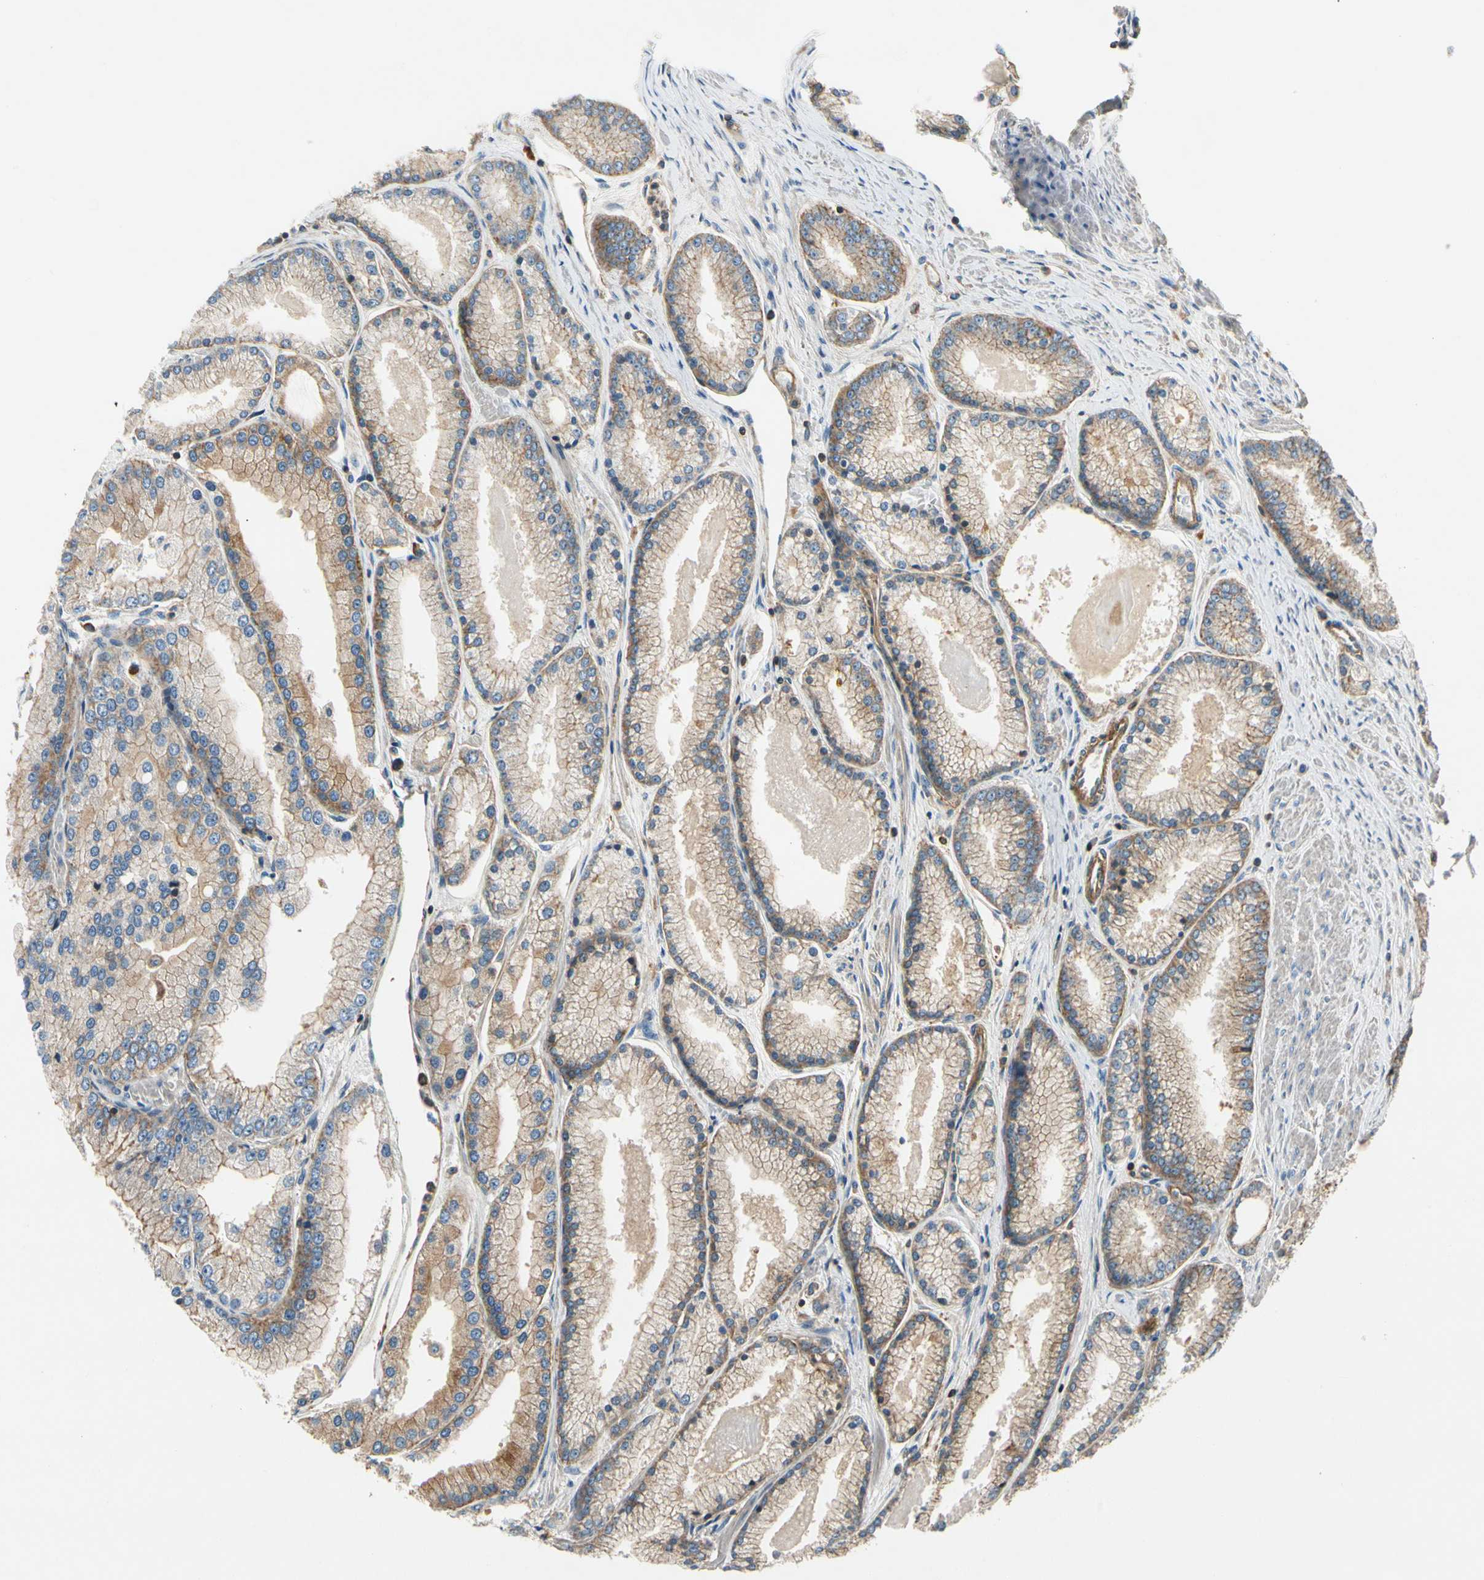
{"staining": {"intensity": "weak", "quantity": ">75%", "location": "cytoplasmic/membranous"}, "tissue": "prostate cancer", "cell_type": "Tumor cells", "image_type": "cancer", "snomed": [{"axis": "morphology", "description": "Adenocarcinoma, High grade"}, {"axis": "topography", "description": "Prostate"}], "caption": "Adenocarcinoma (high-grade) (prostate) was stained to show a protein in brown. There is low levels of weak cytoplasmic/membranous positivity in approximately >75% of tumor cells.", "gene": "TCP11L1", "patient": {"sex": "male", "age": 61}}